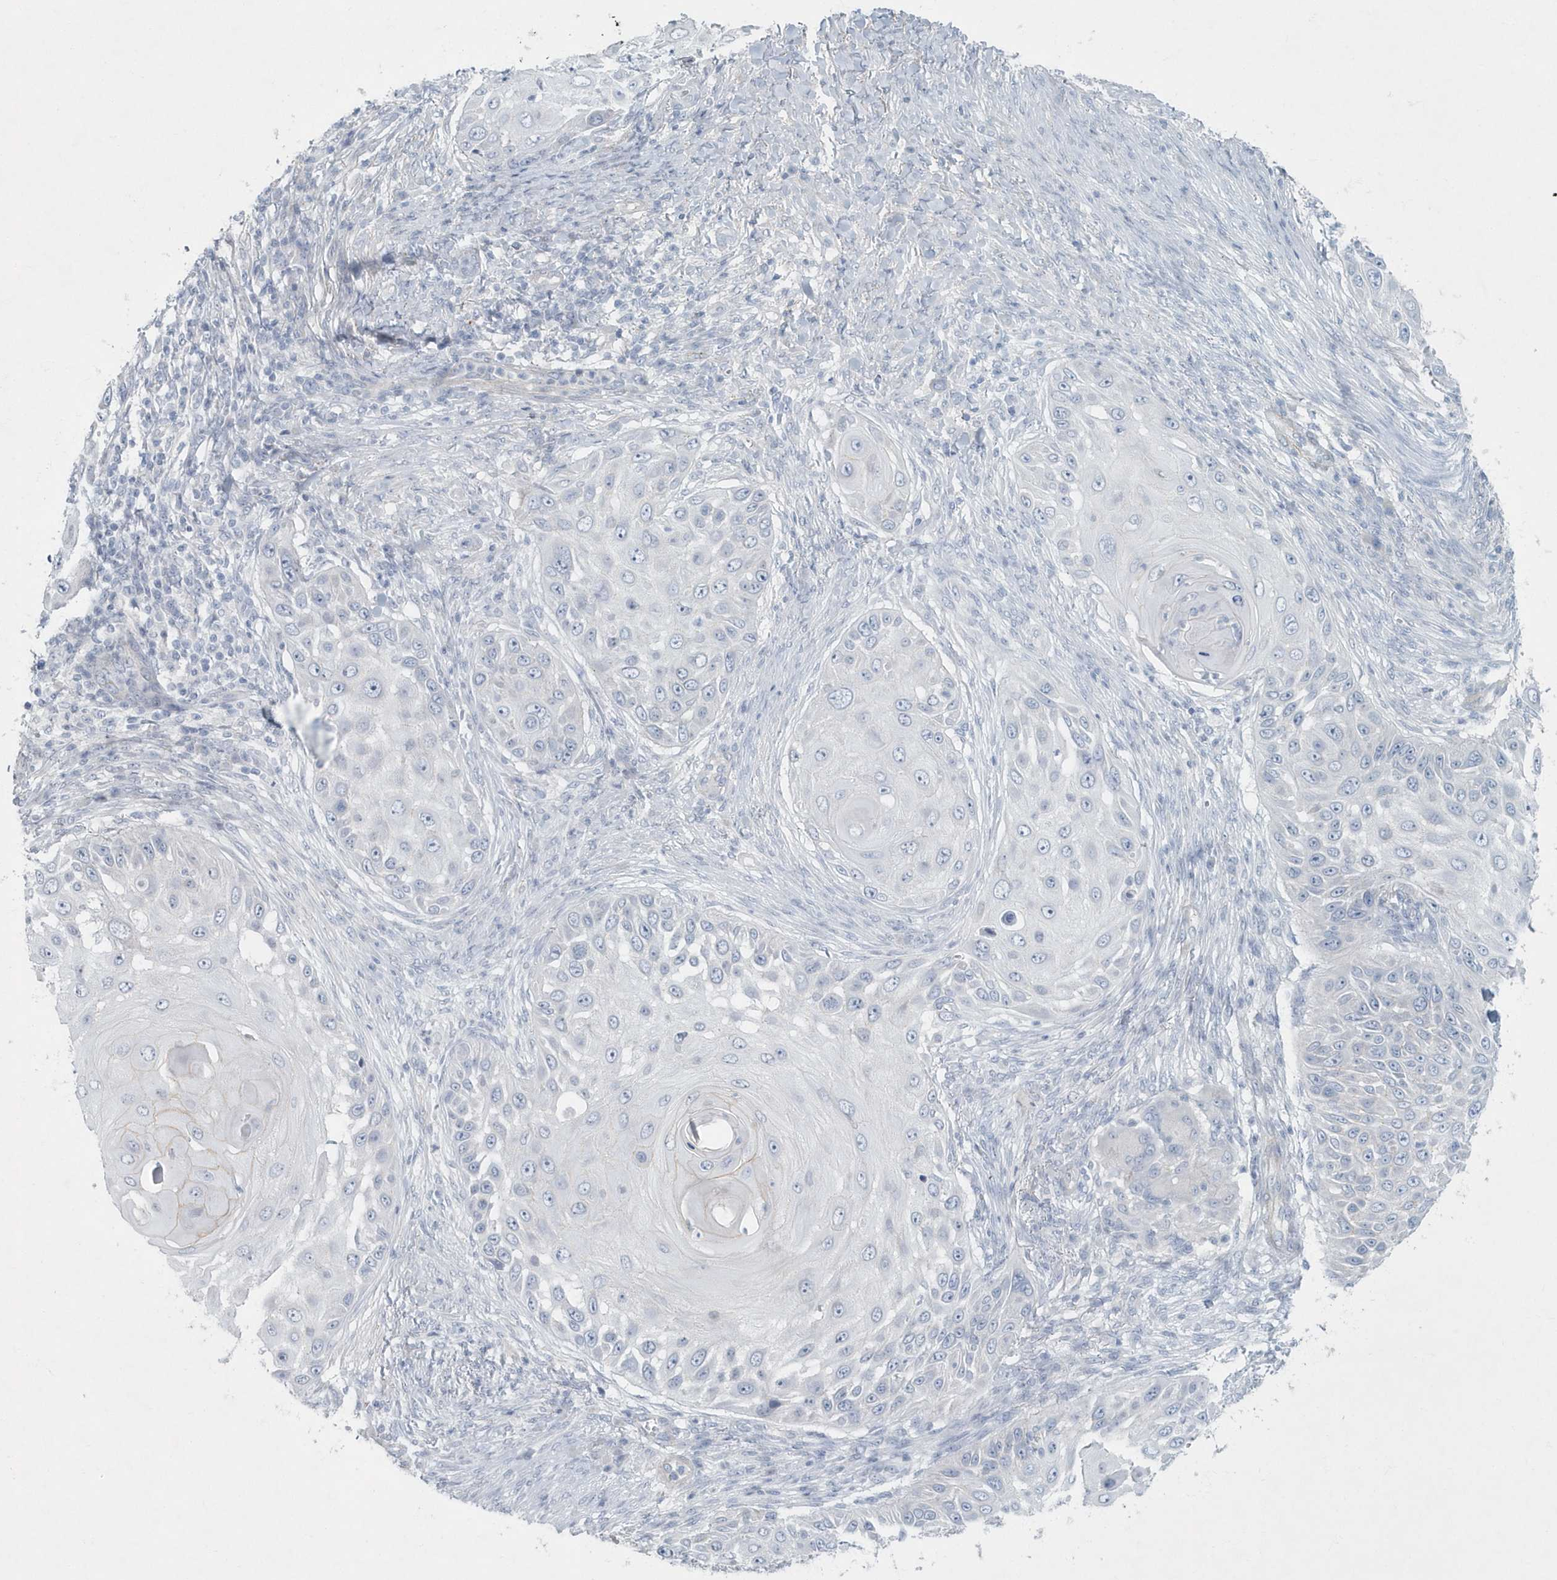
{"staining": {"intensity": "negative", "quantity": "none", "location": "none"}, "tissue": "skin cancer", "cell_type": "Tumor cells", "image_type": "cancer", "snomed": [{"axis": "morphology", "description": "Squamous cell carcinoma, NOS"}, {"axis": "topography", "description": "Skin"}], "caption": "High magnification brightfield microscopy of squamous cell carcinoma (skin) stained with DAB (brown) and counterstained with hematoxylin (blue): tumor cells show no significant staining.", "gene": "MYOT", "patient": {"sex": "female", "age": 44}}